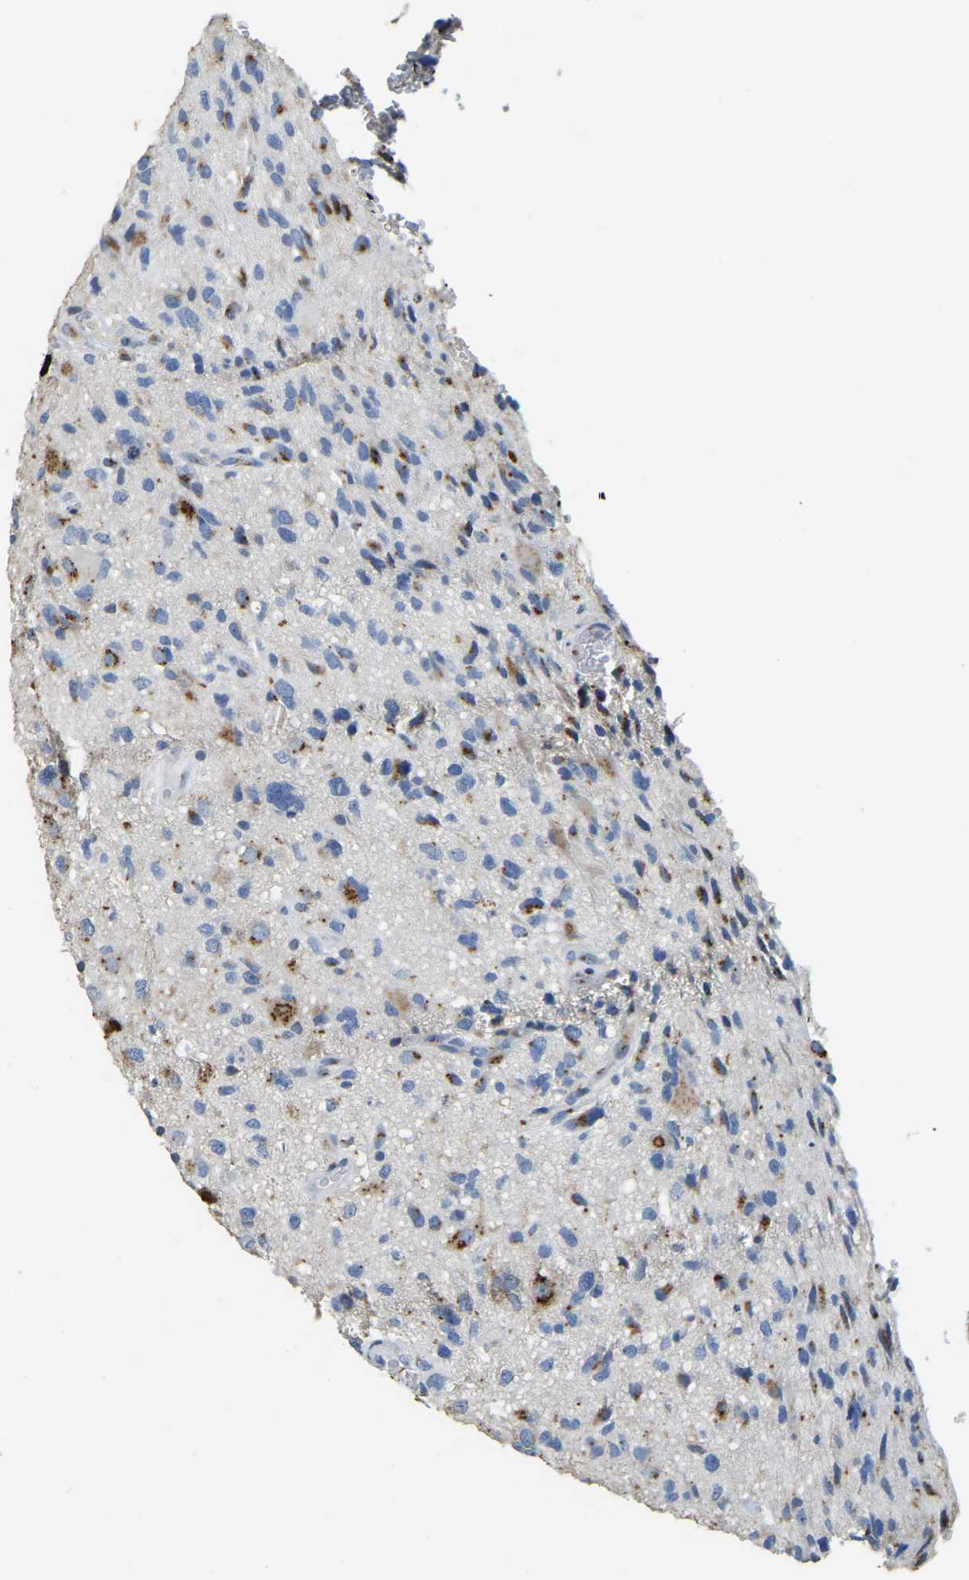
{"staining": {"intensity": "negative", "quantity": "none", "location": "none"}, "tissue": "glioma", "cell_type": "Tumor cells", "image_type": "cancer", "snomed": [{"axis": "morphology", "description": "Glioma, malignant, High grade"}, {"axis": "topography", "description": "Brain"}], "caption": "Tumor cells show no significant expression in malignant glioma (high-grade).", "gene": "FAM174A", "patient": {"sex": "male", "age": 33}}